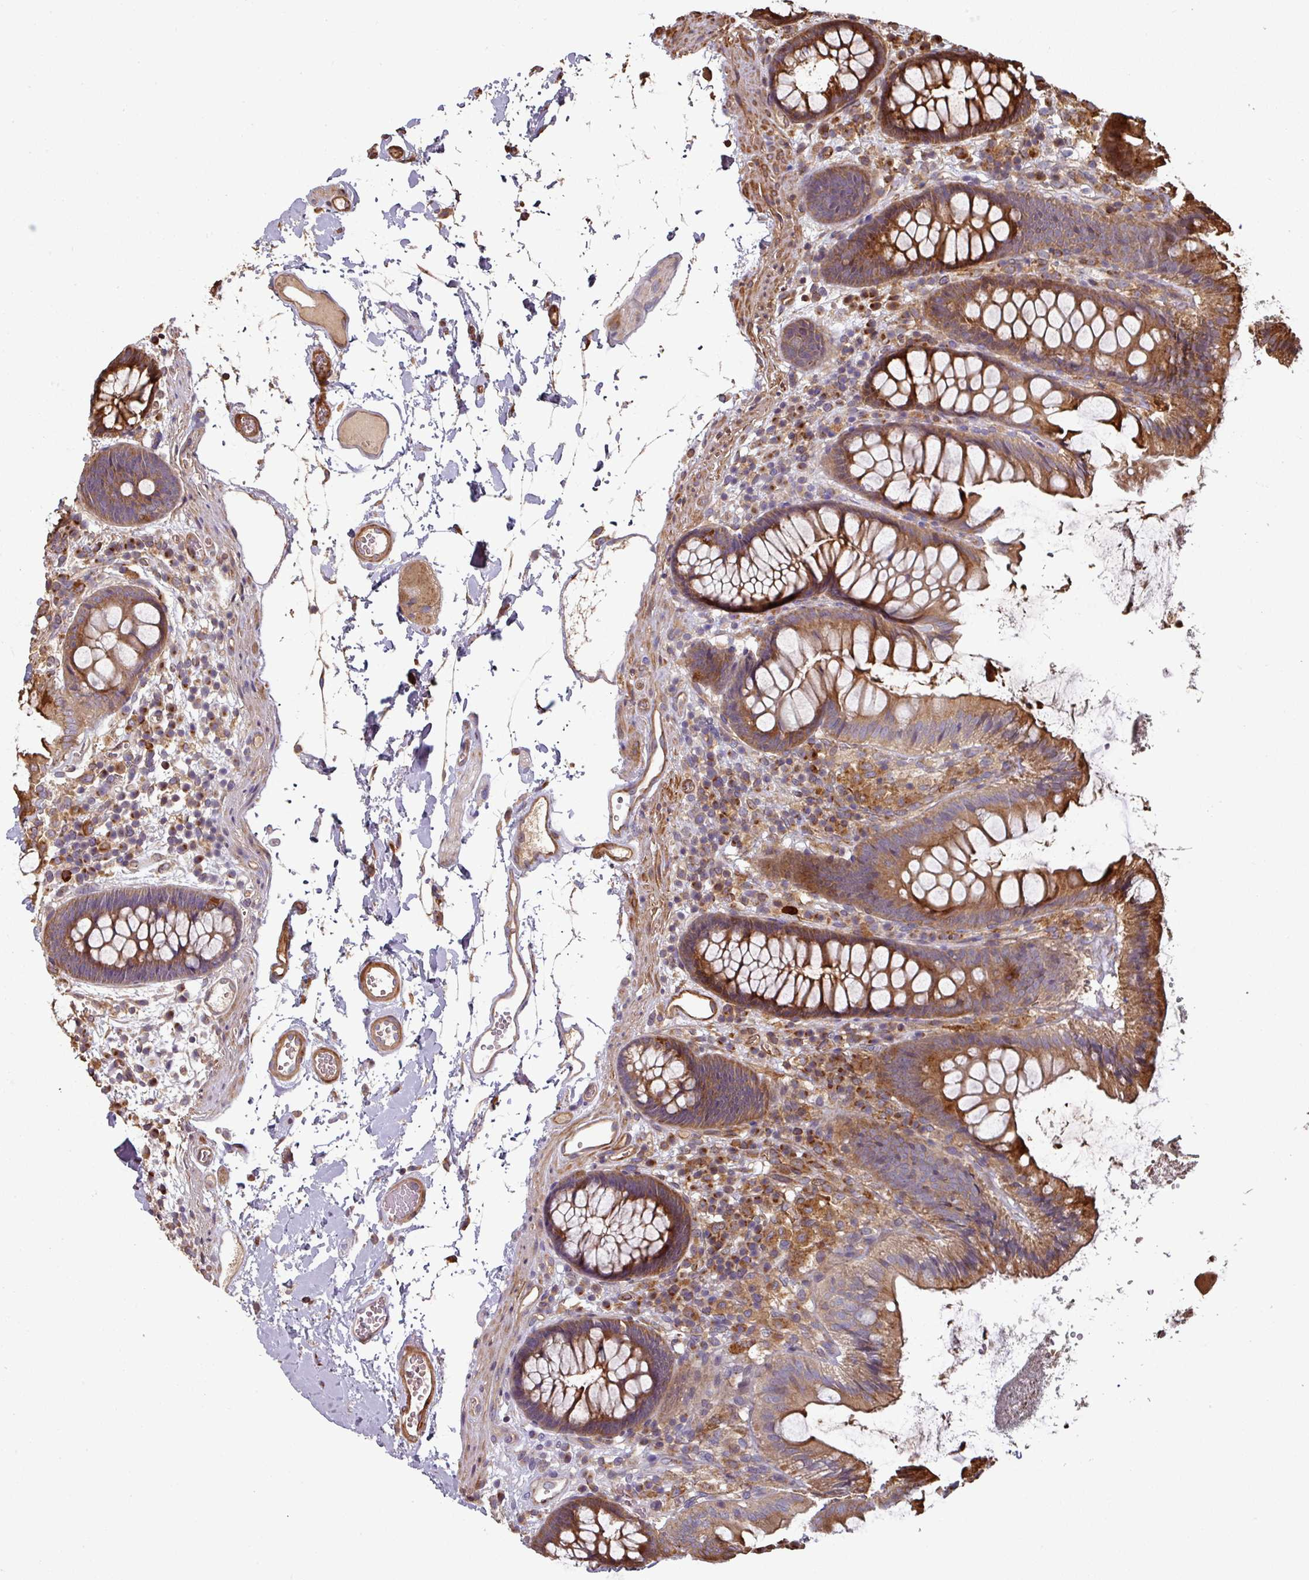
{"staining": {"intensity": "strong", "quantity": ">75%", "location": "cytoplasmic/membranous"}, "tissue": "colon", "cell_type": "Endothelial cells", "image_type": "normal", "snomed": [{"axis": "morphology", "description": "Normal tissue, NOS"}, {"axis": "topography", "description": "Colon"}], "caption": "Colon stained with a brown dye reveals strong cytoplasmic/membranous positive staining in approximately >75% of endothelial cells.", "gene": "SIK1", "patient": {"sex": "male", "age": 84}}